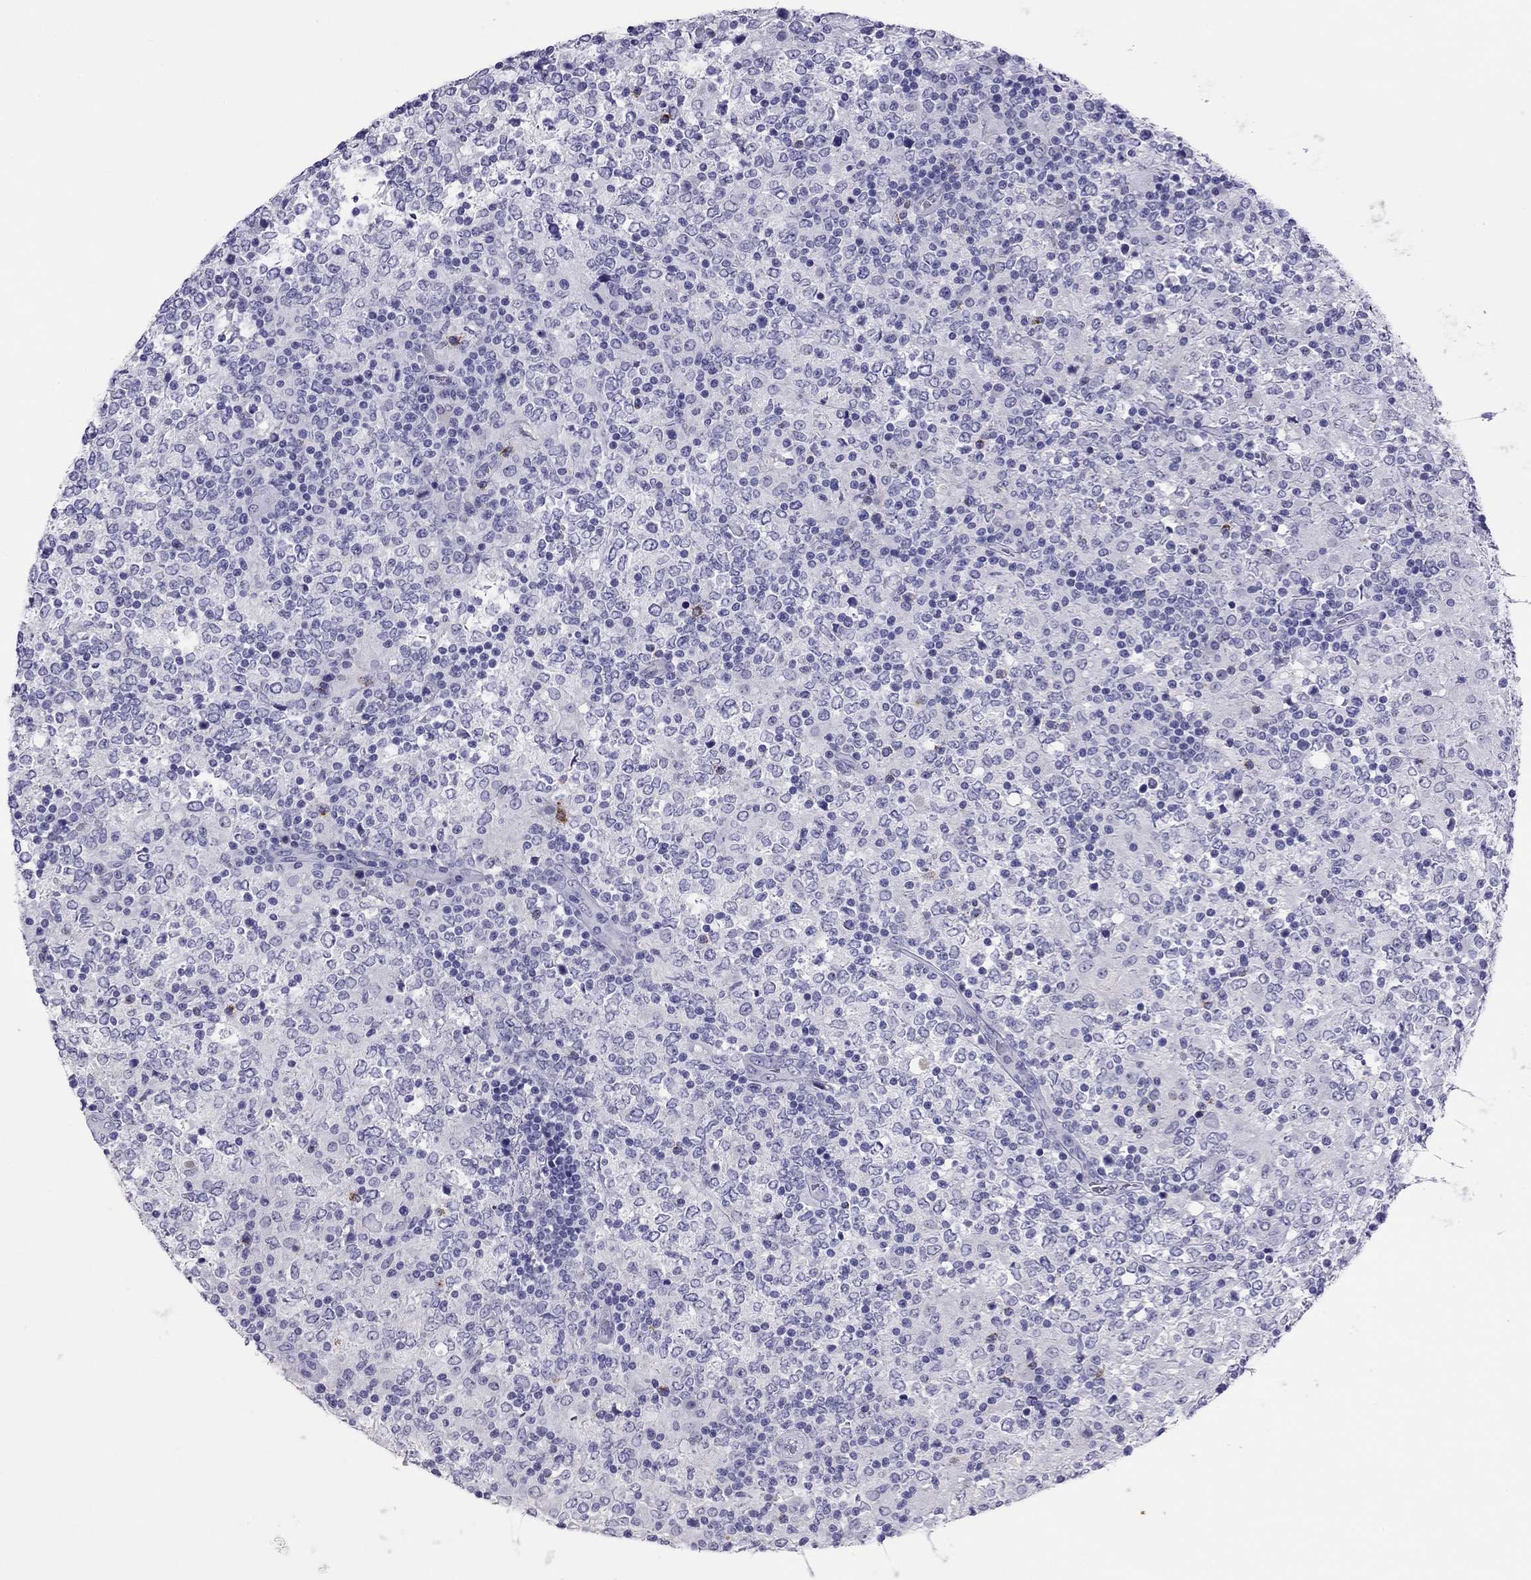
{"staining": {"intensity": "negative", "quantity": "none", "location": "none"}, "tissue": "lymphoma", "cell_type": "Tumor cells", "image_type": "cancer", "snomed": [{"axis": "morphology", "description": "Malignant lymphoma, non-Hodgkin's type, High grade"}, {"axis": "topography", "description": "Lymph node"}], "caption": "Protein analysis of lymphoma demonstrates no significant expression in tumor cells. Nuclei are stained in blue.", "gene": "ODF4", "patient": {"sex": "female", "age": 84}}